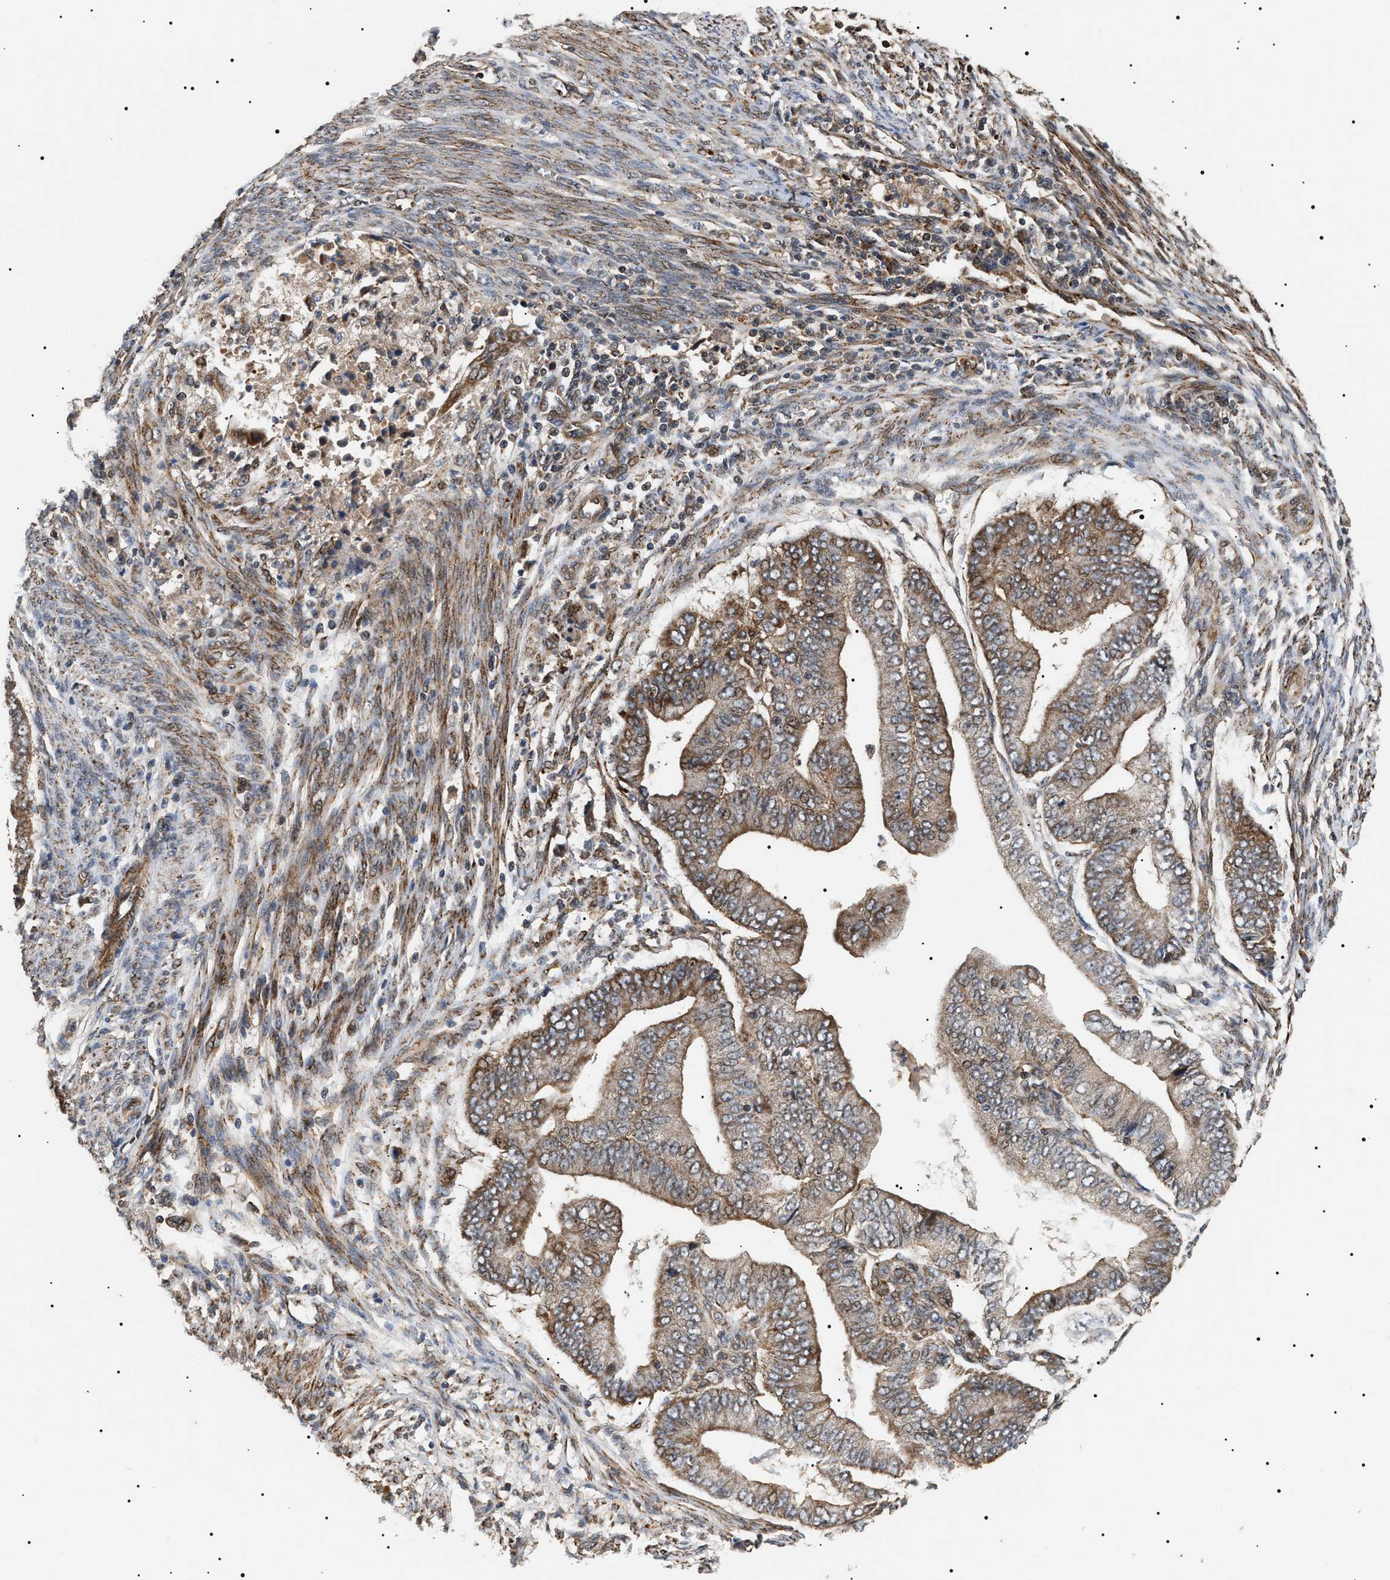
{"staining": {"intensity": "moderate", "quantity": ">75%", "location": "cytoplasmic/membranous,nuclear"}, "tissue": "endometrial cancer", "cell_type": "Tumor cells", "image_type": "cancer", "snomed": [{"axis": "morphology", "description": "Polyp, NOS"}, {"axis": "morphology", "description": "Adenocarcinoma, NOS"}, {"axis": "morphology", "description": "Adenoma, NOS"}, {"axis": "topography", "description": "Endometrium"}], "caption": "A photomicrograph of polyp (endometrial) stained for a protein displays moderate cytoplasmic/membranous and nuclear brown staining in tumor cells.", "gene": "ZBTB26", "patient": {"sex": "female", "age": 79}}